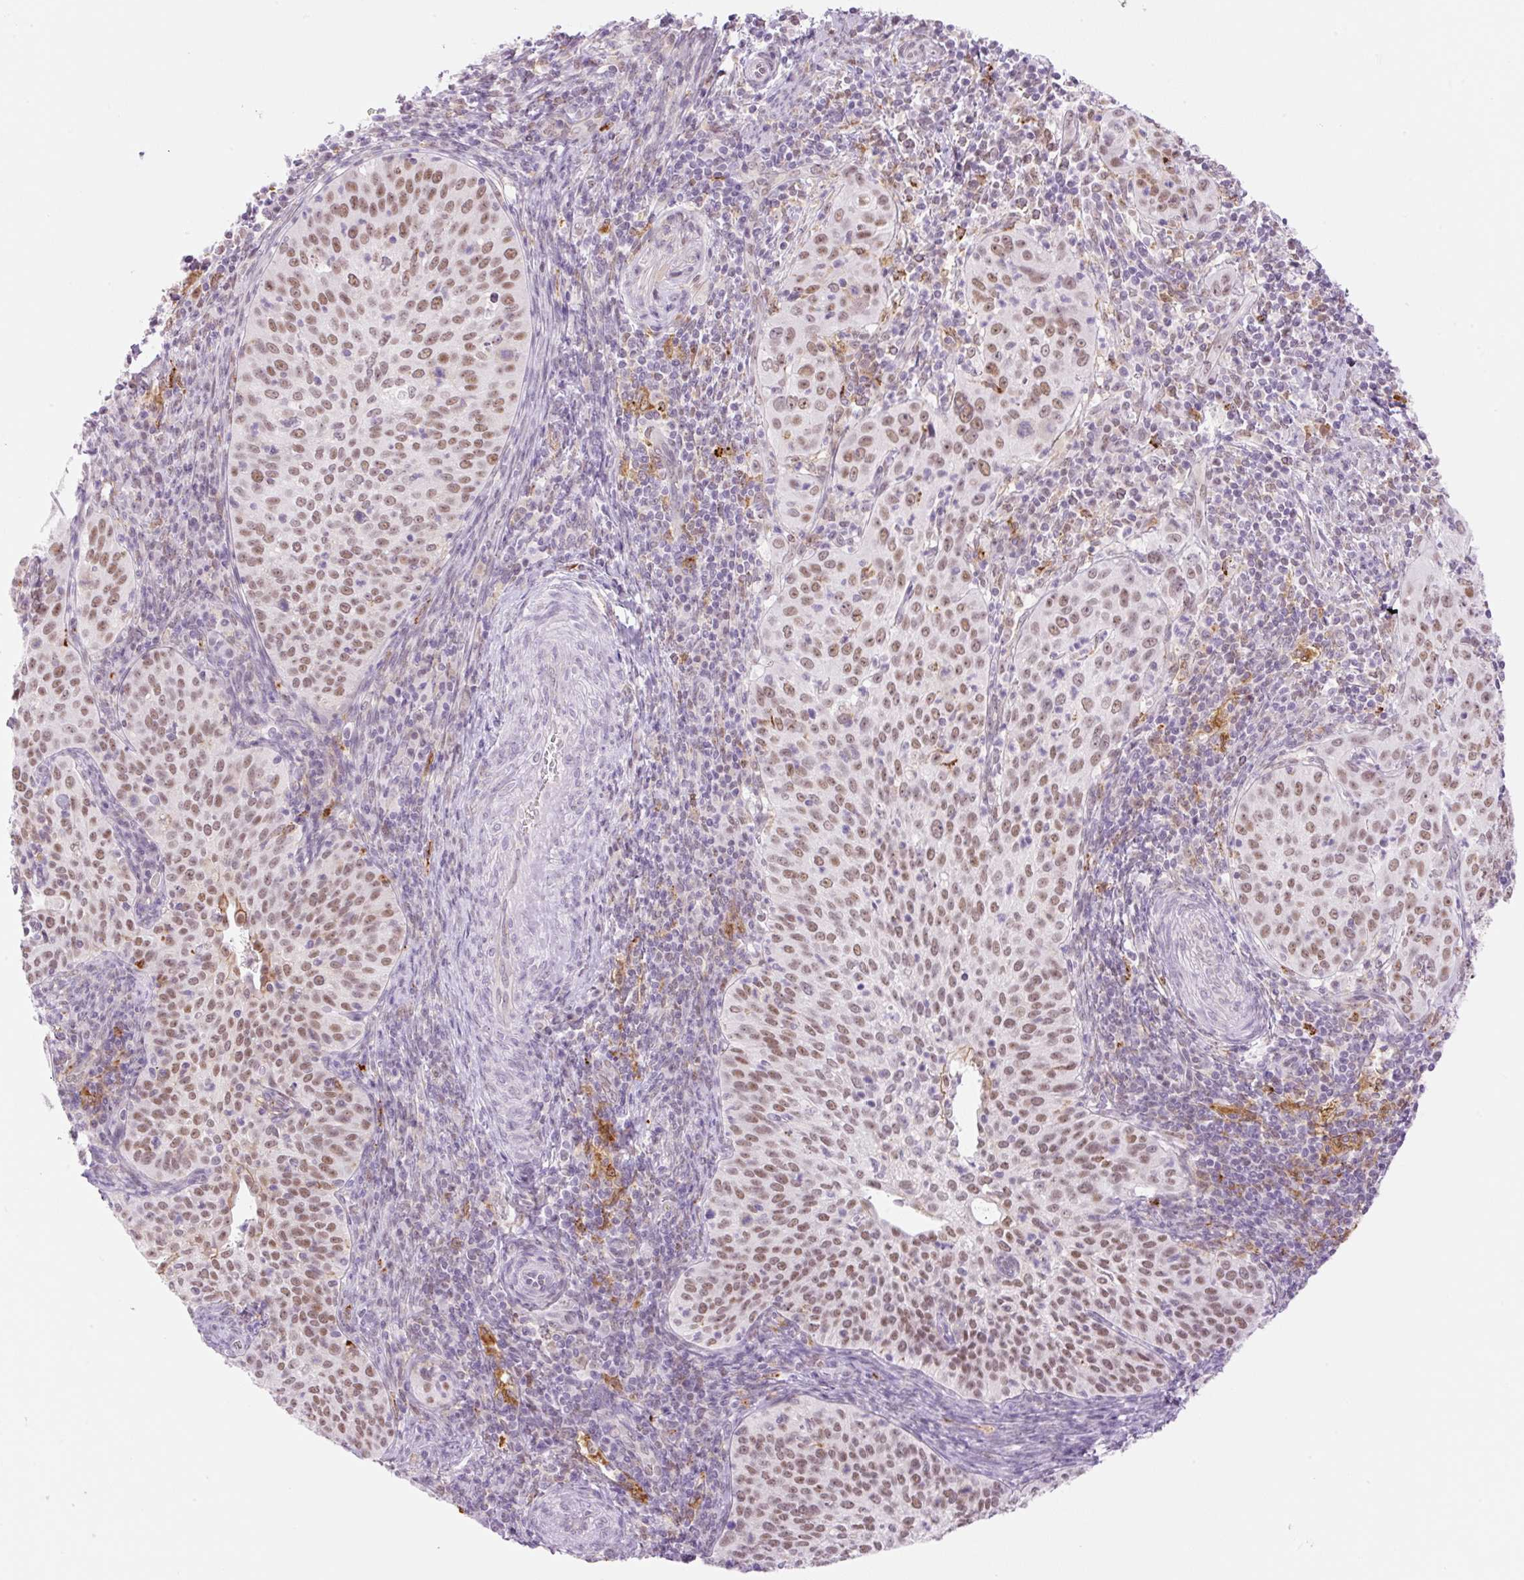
{"staining": {"intensity": "moderate", "quantity": ">75%", "location": "nuclear"}, "tissue": "cervical cancer", "cell_type": "Tumor cells", "image_type": "cancer", "snomed": [{"axis": "morphology", "description": "Squamous cell carcinoma, NOS"}, {"axis": "topography", "description": "Cervix"}], "caption": "A micrograph showing moderate nuclear staining in approximately >75% of tumor cells in cervical cancer, as visualized by brown immunohistochemical staining.", "gene": "PALM3", "patient": {"sex": "female", "age": 30}}